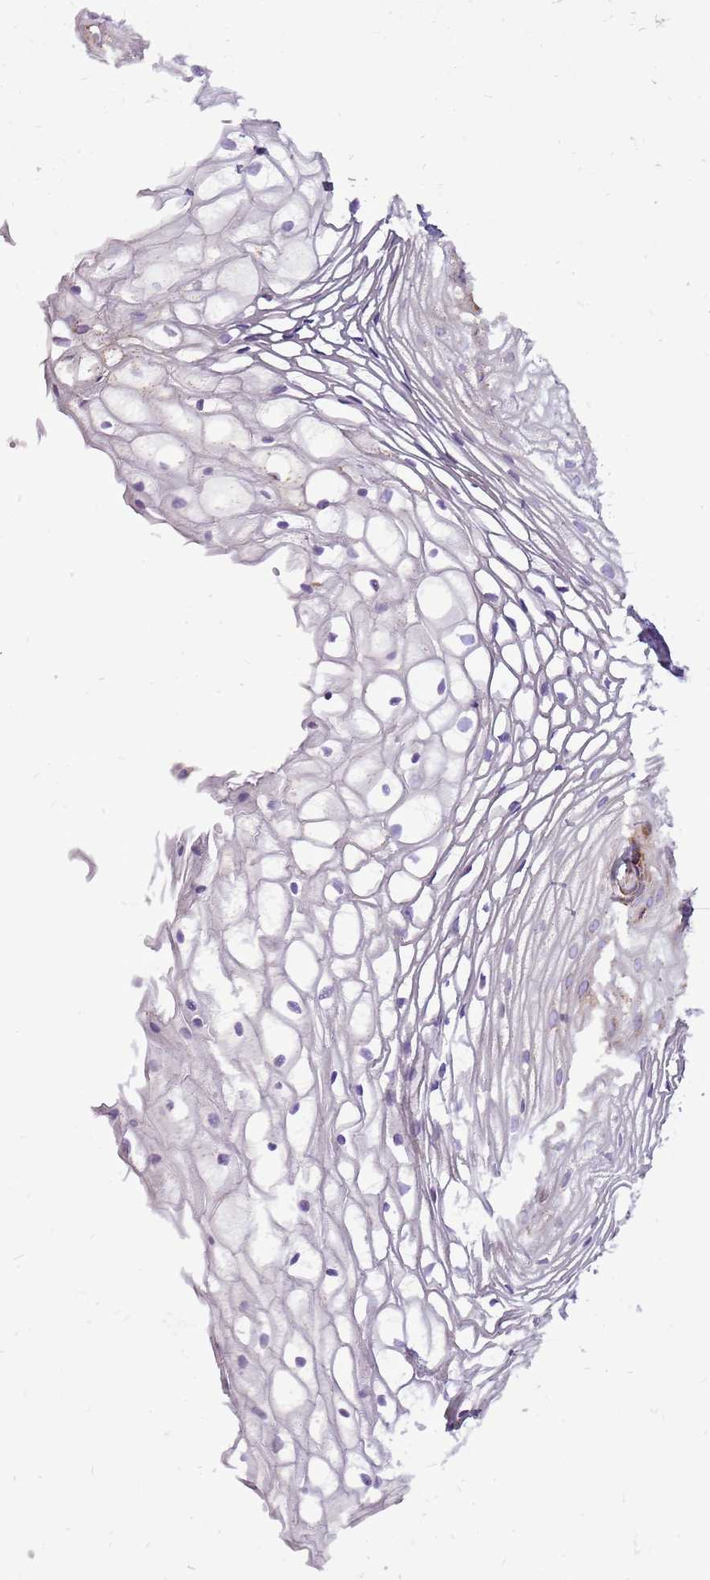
{"staining": {"intensity": "strong", "quantity": "25%-75%", "location": "cytoplasmic/membranous"}, "tissue": "vagina", "cell_type": "Squamous epithelial cells", "image_type": "normal", "snomed": [{"axis": "morphology", "description": "Normal tissue, NOS"}, {"axis": "topography", "description": "Vagina"}], "caption": "Protein positivity by IHC reveals strong cytoplasmic/membranous positivity in about 25%-75% of squamous epithelial cells in normal vagina.", "gene": "GCDH", "patient": {"sex": "female", "age": 60}}